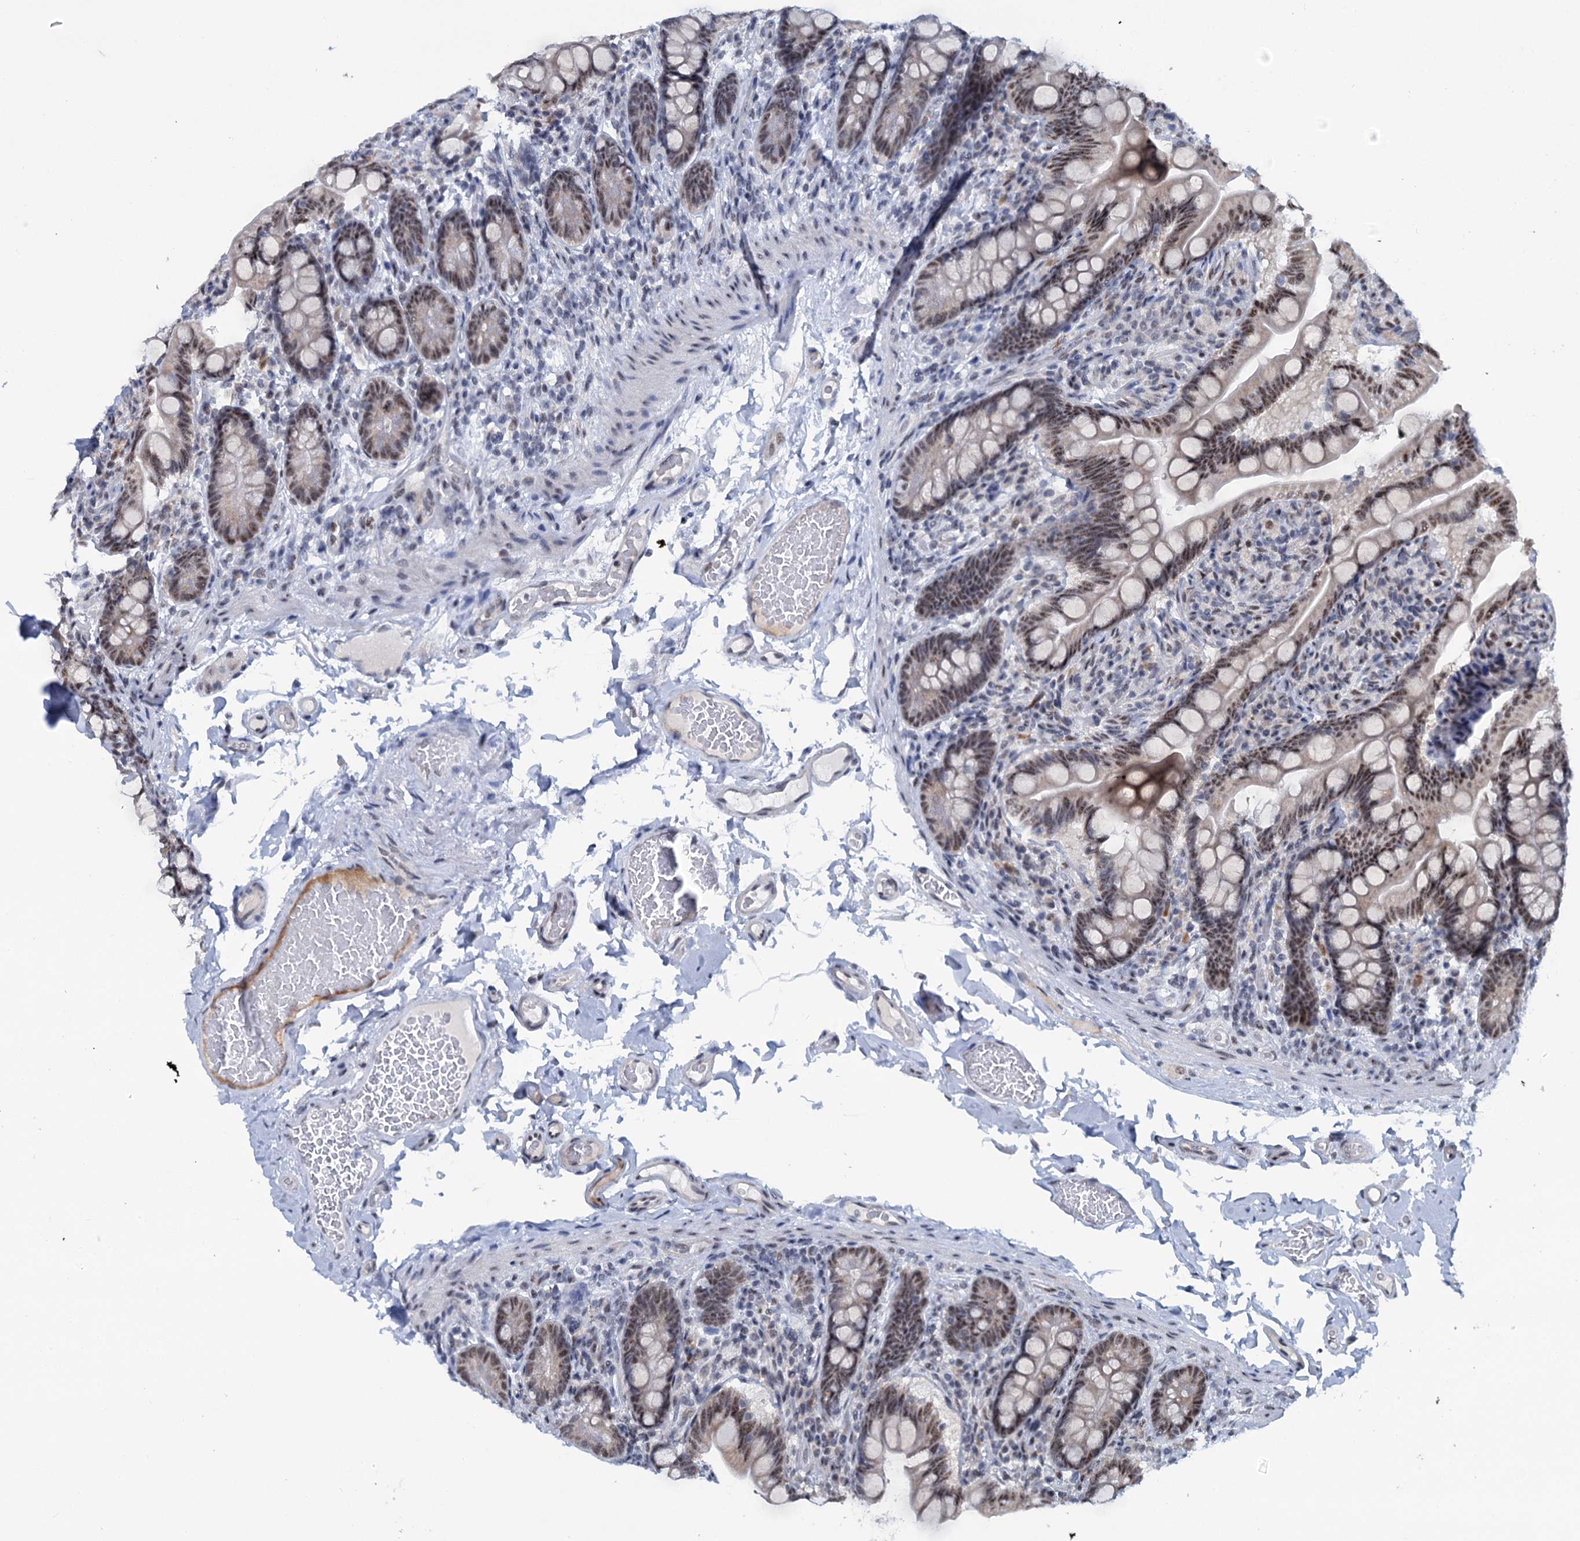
{"staining": {"intensity": "moderate", "quantity": ">75%", "location": "nuclear"}, "tissue": "small intestine", "cell_type": "Glandular cells", "image_type": "normal", "snomed": [{"axis": "morphology", "description": "Normal tissue, NOS"}, {"axis": "topography", "description": "Small intestine"}], "caption": "Glandular cells reveal medium levels of moderate nuclear expression in about >75% of cells in normal human small intestine.", "gene": "SREK1", "patient": {"sex": "female", "age": 64}}